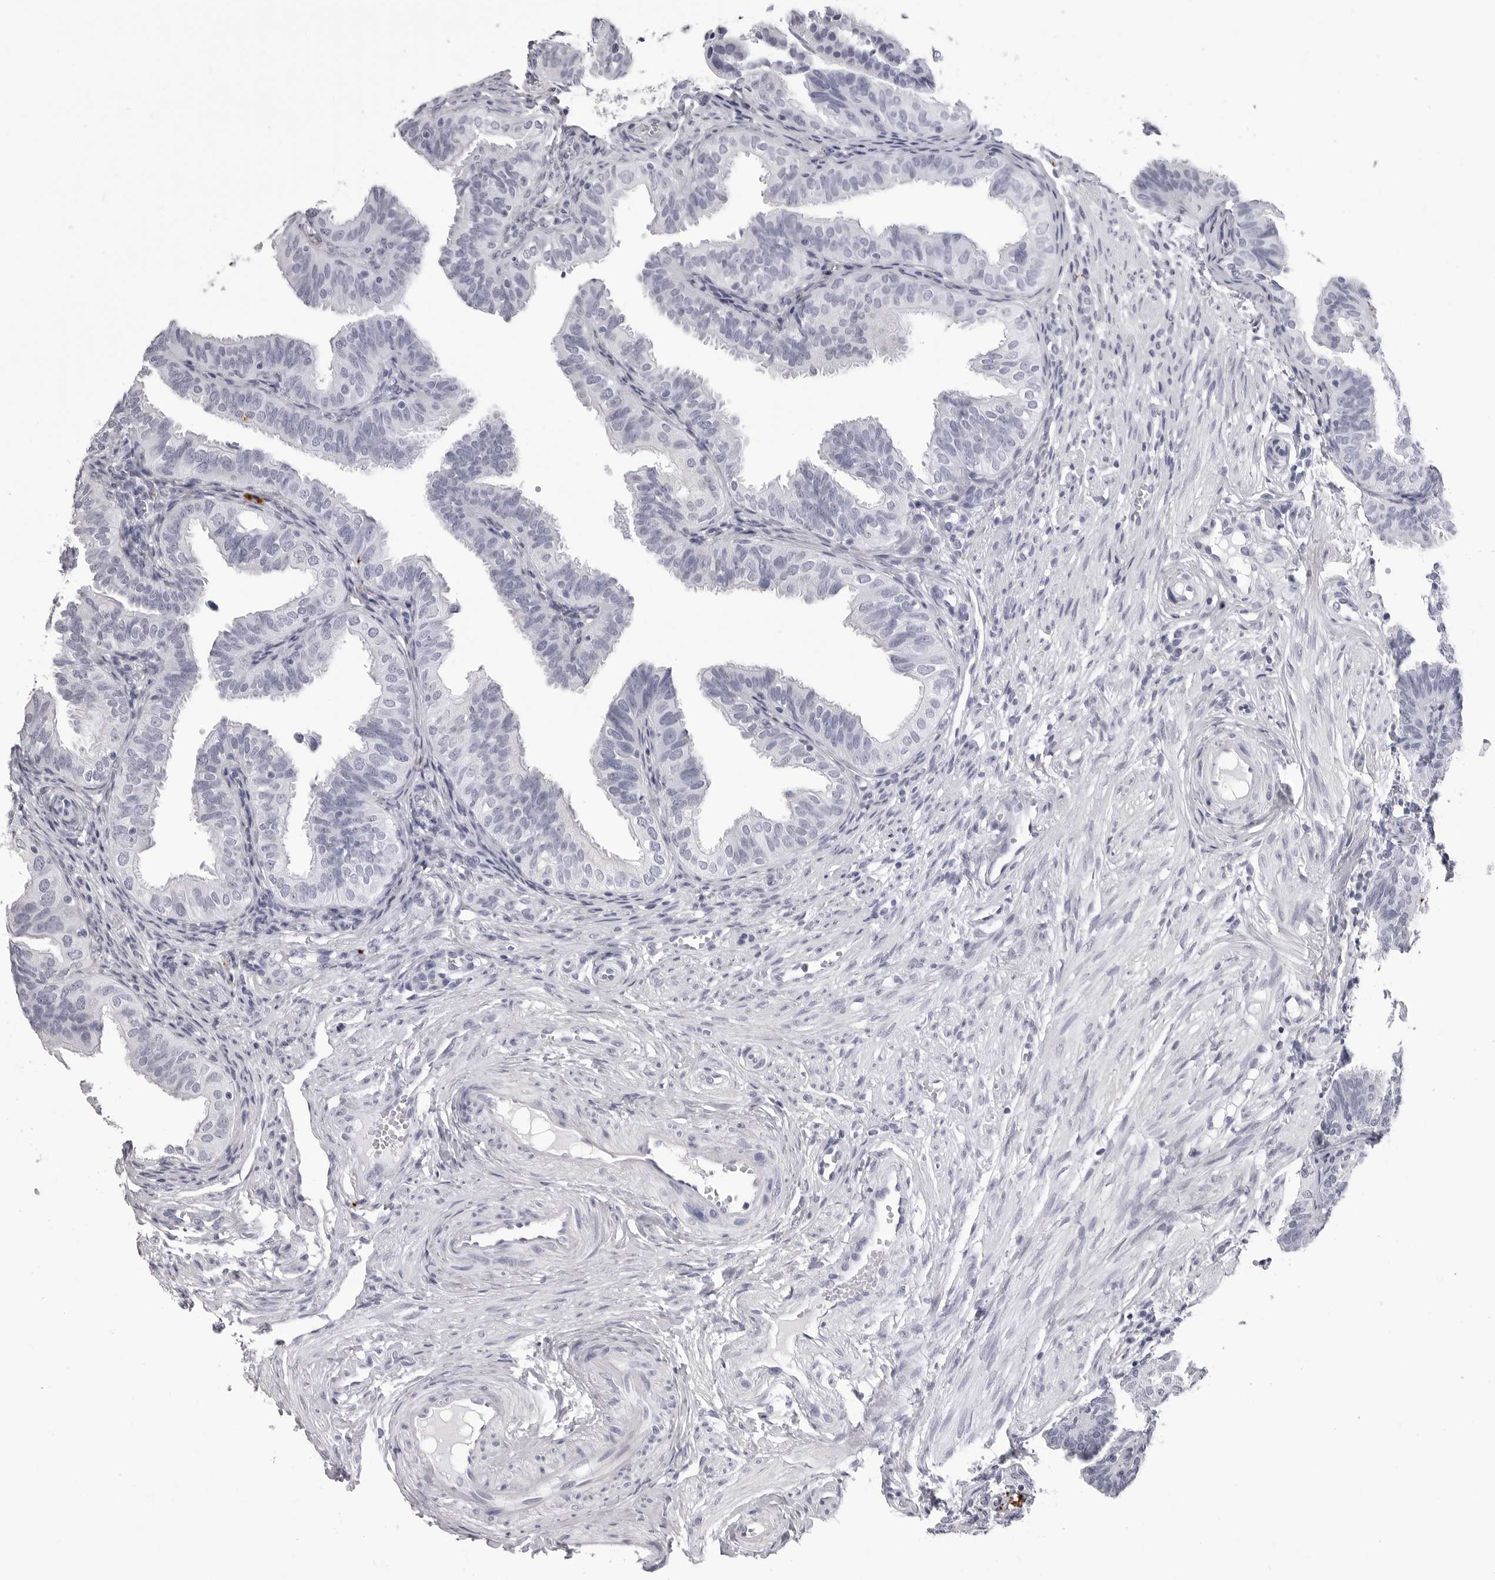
{"staining": {"intensity": "negative", "quantity": "none", "location": "none"}, "tissue": "fallopian tube", "cell_type": "Glandular cells", "image_type": "normal", "snomed": [{"axis": "morphology", "description": "Normal tissue, NOS"}, {"axis": "topography", "description": "Fallopian tube"}], "caption": "An immunohistochemistry (IHC) image of benign fallopian tube is shown. There is no staining in glandular cells of fallopian tube.", "gene": "LGALS4", "patient": {"sex": "female", "age": 35}}